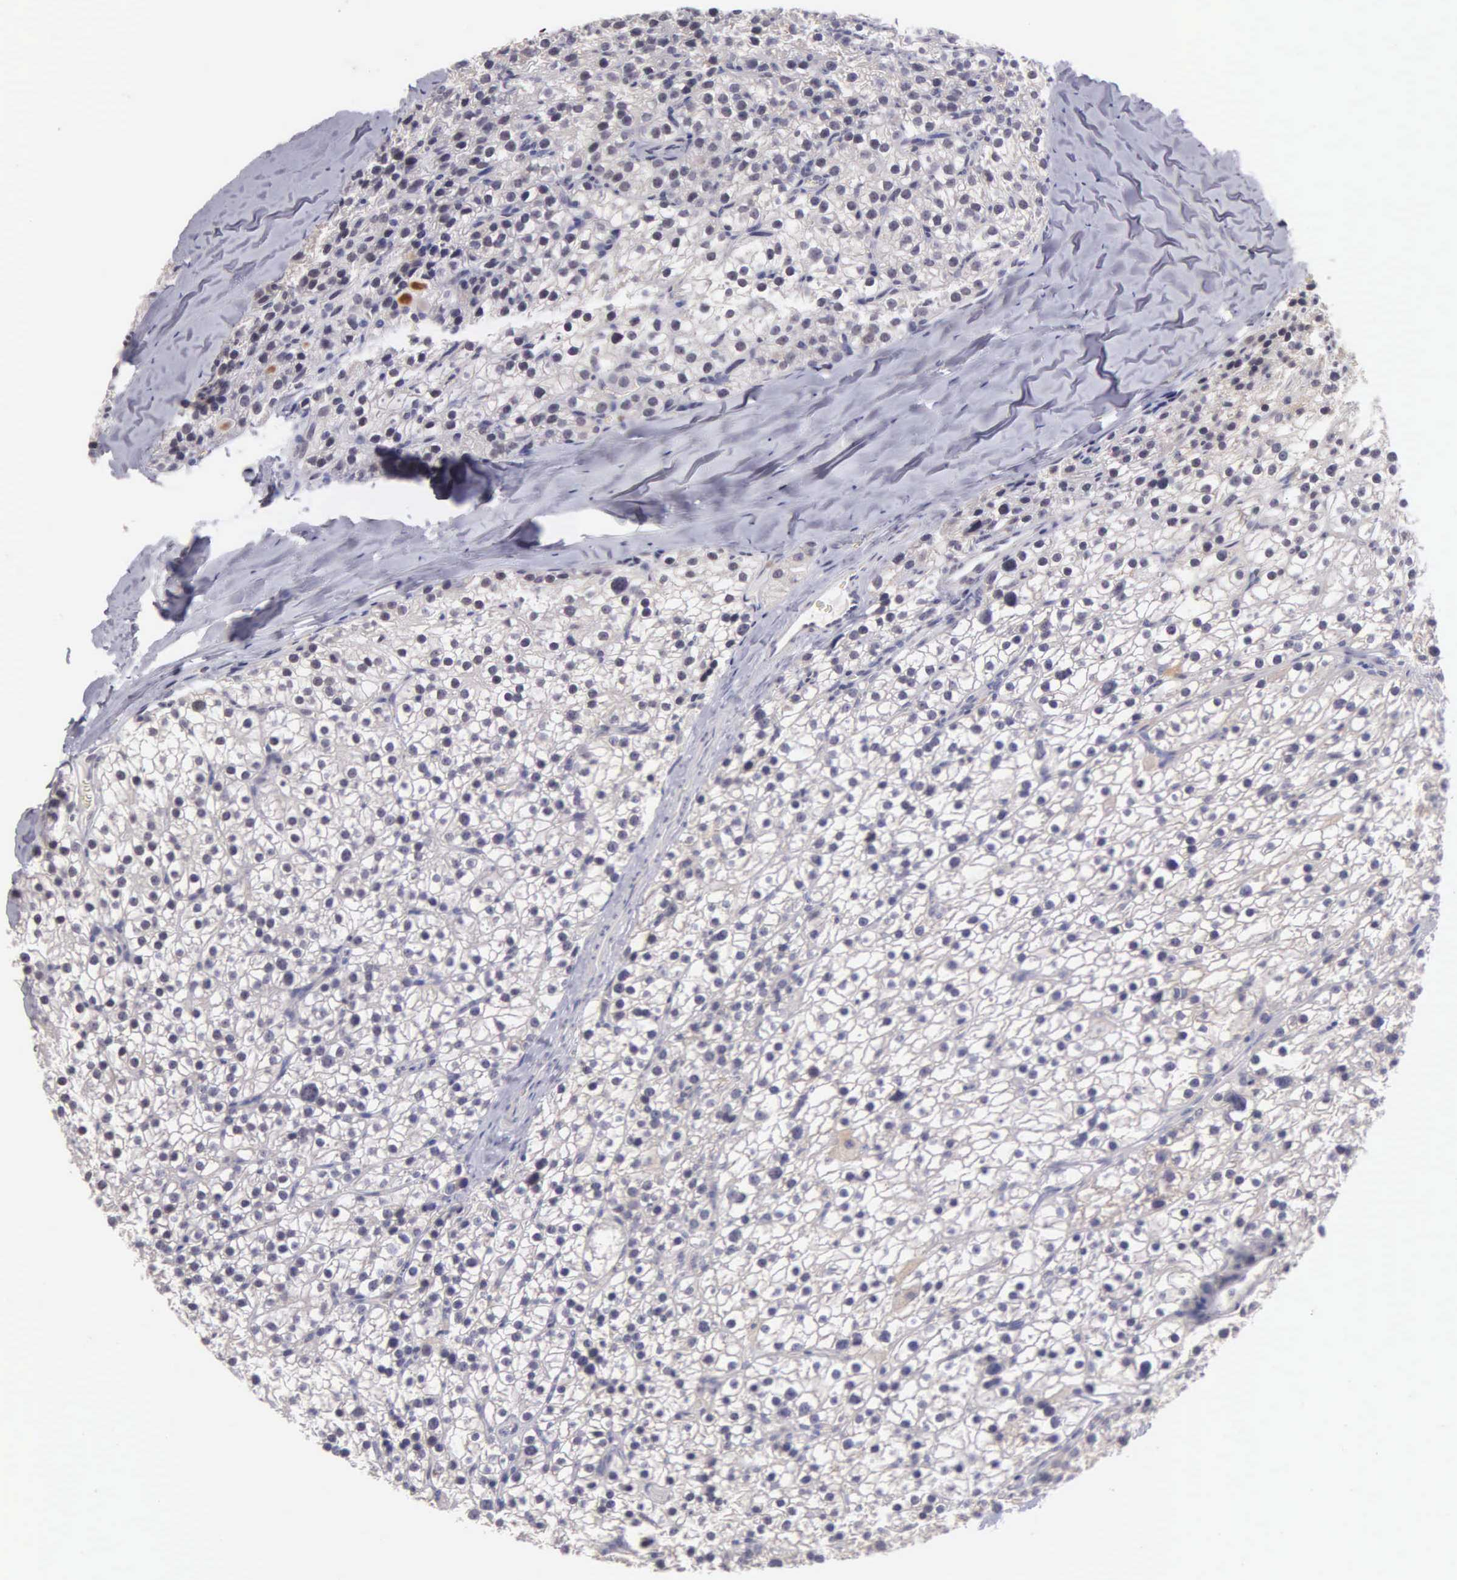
{"staining": {"intensity": "negative", "quantity": "none", "location": "none"}, "tissue": "parathyroid gland", "cell_type": "Glandular cells", "image_type": "normal", "snomed": [{"axis": "morphology", "description": "Normal tissue, NOS"}, {"axis": "topography", "description": "Parathyroid gland"}], "caption": "Photomicrograph shows no protein staining in glandular cells of unremarkable parathyroid gland. The staining was performed using DAB to visualize the protein expression in brown, while the nuclei were stained in blue with hematoxylin (Magnification: 20x).", "gene": "BRD1", "patient": {"sex": "female", "age": 54}}